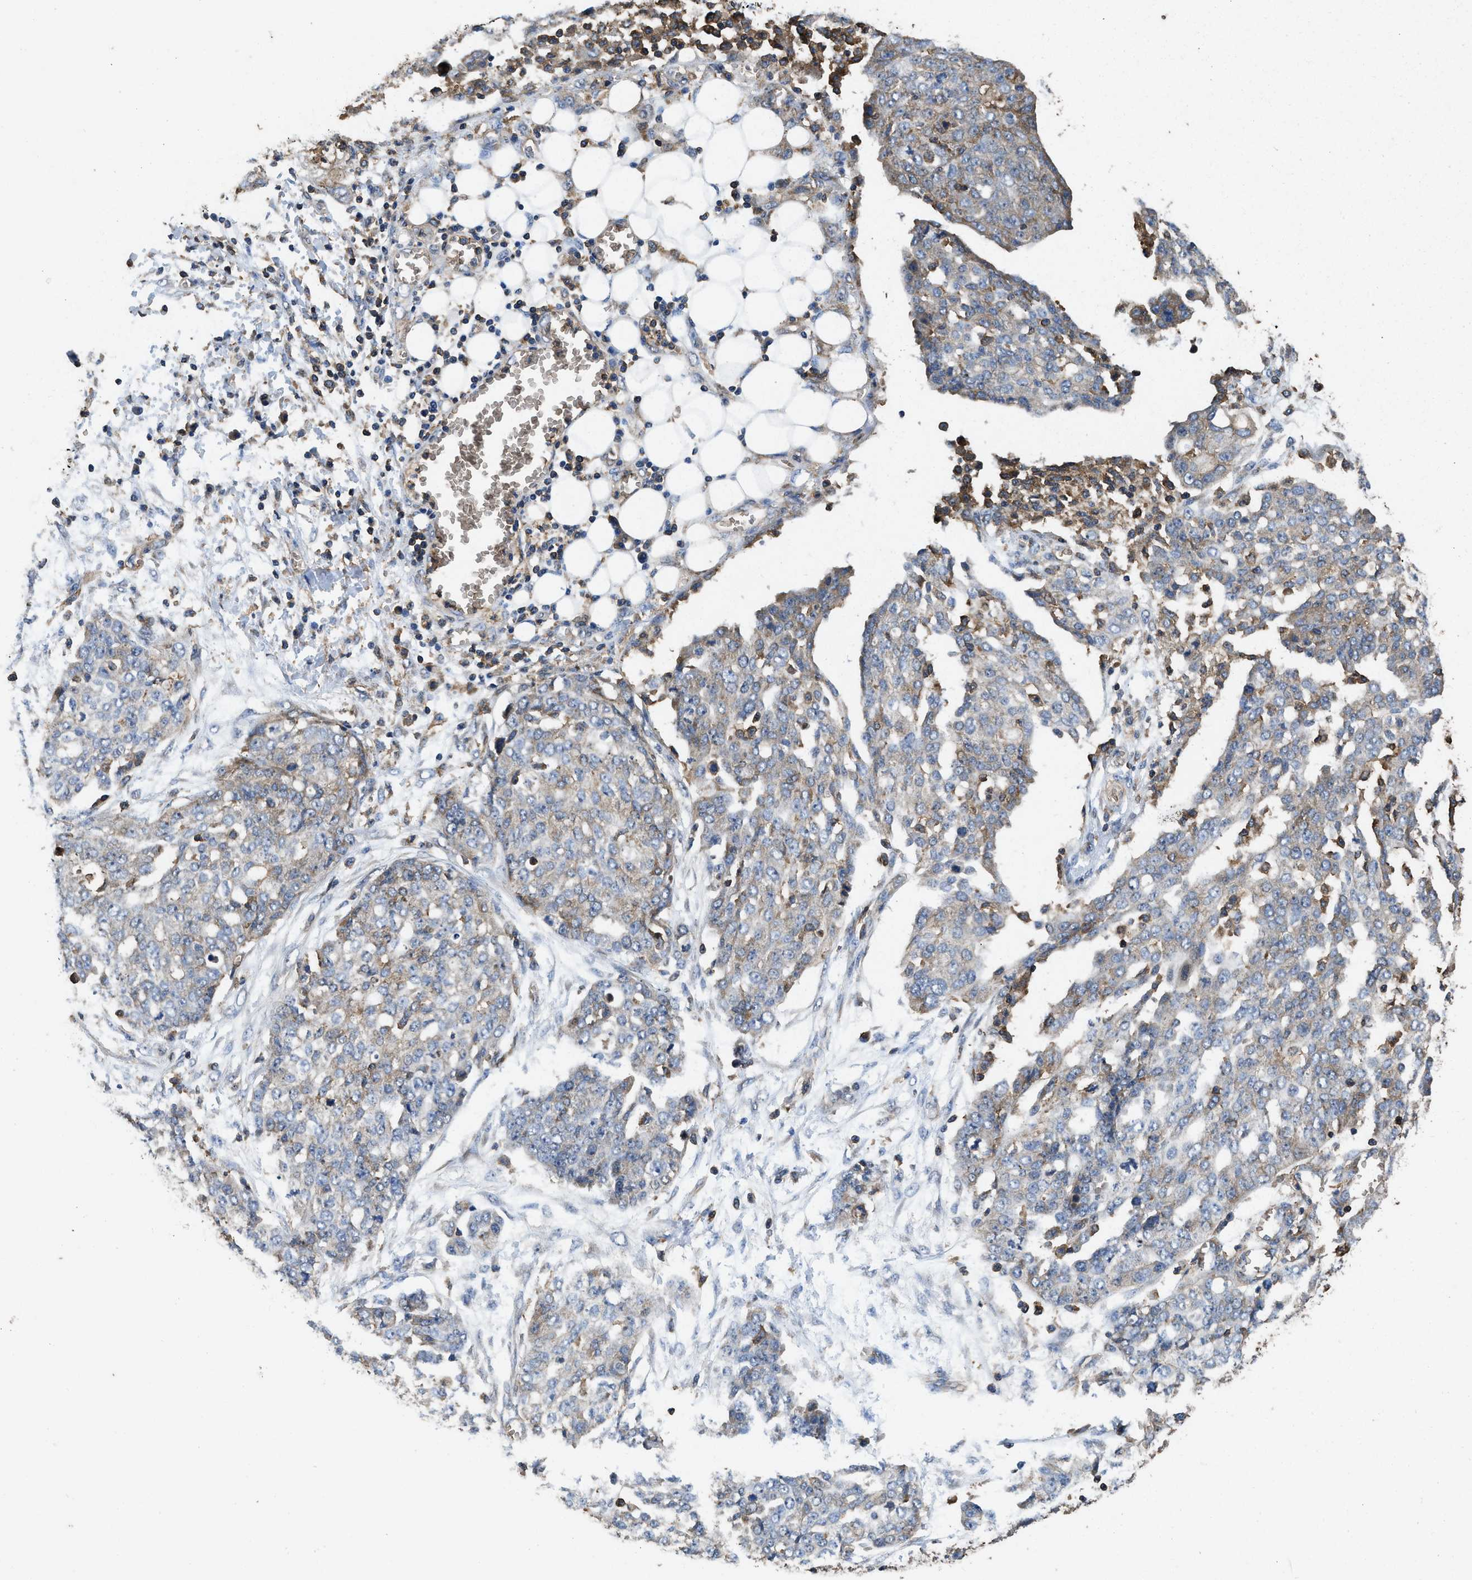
{"staining": {"intensity": "weak", "quantity": "<25%", "location": "cytoplasmic/membranous"}, "tissue": "ovarian cancer", "cell_type": "Tumor cells", "image_type": "cancer", "snomed": [{"axis": "morphology", "description": "Cystadenocarcinoma, serous, NOS"}, {"axis": "topography", "description": "Soft tissue"}, {"axis": "topography", "description": "Ovary"}], "caption": "Tumor cells show no significant protein expression in serous cystadenocarcinoma (ovarian).", "gene": "LINGO2", "patient": {"sex": "female", "age": 57}}